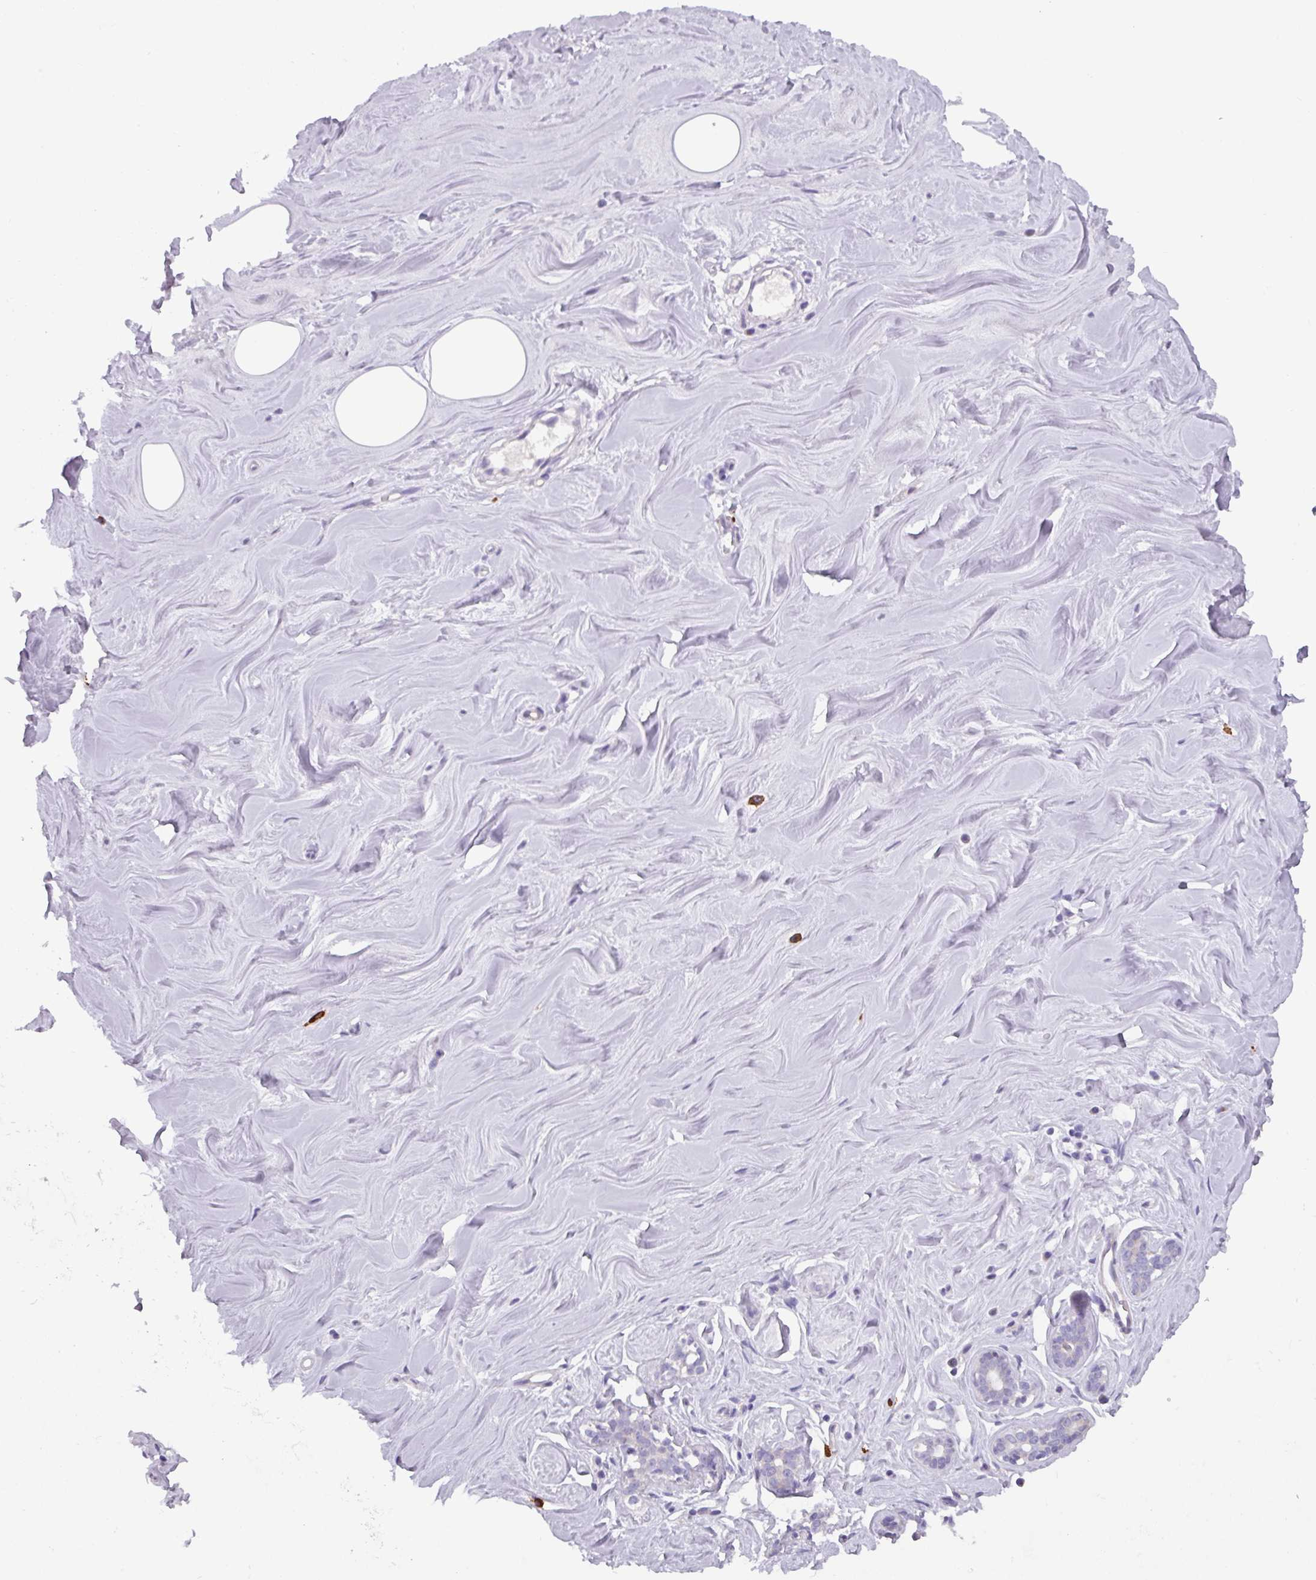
{"staining": {"intensity": "negative", "quantity": "none", "location": "none"}, "tissue": "breast", "cell_type": "Adipocytes", "image_type": "normal", "snomed": [{"axis": "morphology", "description": "Normal tissue, NOS"}, {"axis": "topography", "description": "Breast"}], "caption": "The image displays no staining of adipocytes in normal breast.", "gene": "ADGRE1", "patient": {"sex": "female", "age": 25}}